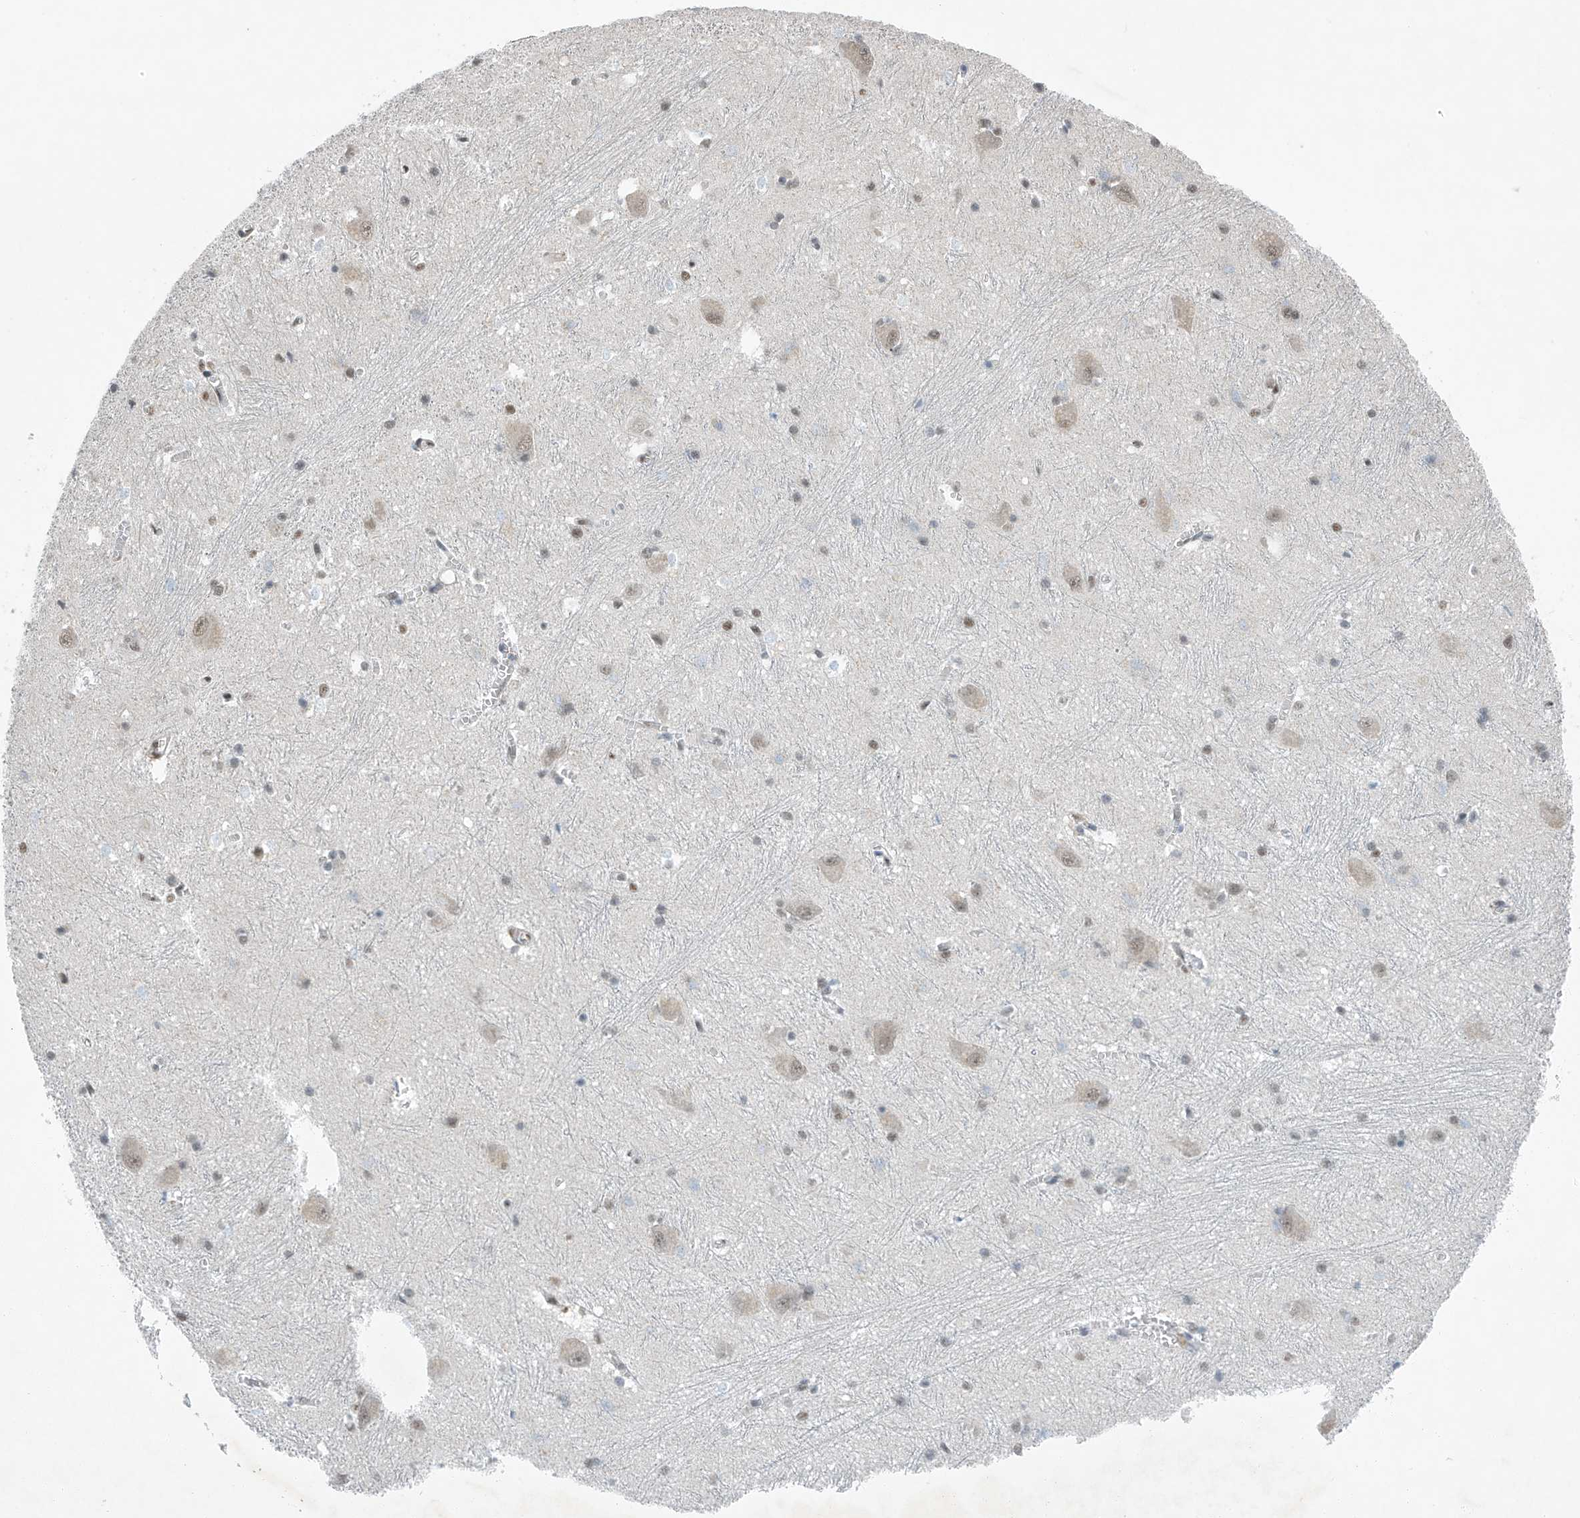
{"staining": {"intensity": "negative", "quantity": "none", "location": "none"}, "tissue": "caudate", "cell_type": "Glial cells", "image_type": "normal", "snomed": [{"axis": "morphology", "description": "Normal tissue, NOS"}, {"axis": "topography", "description": "Lateral ventricle wall"}], "caption": "Immunohistochemistry (IHC) micrograph of benign caudate: human caudate stained with DAB (3,3'-diaminobenzidine) exhibits no significant protein staining in glial cells.", "gene": "TAF8", "patient": {"sex": "male", "age": 37}}